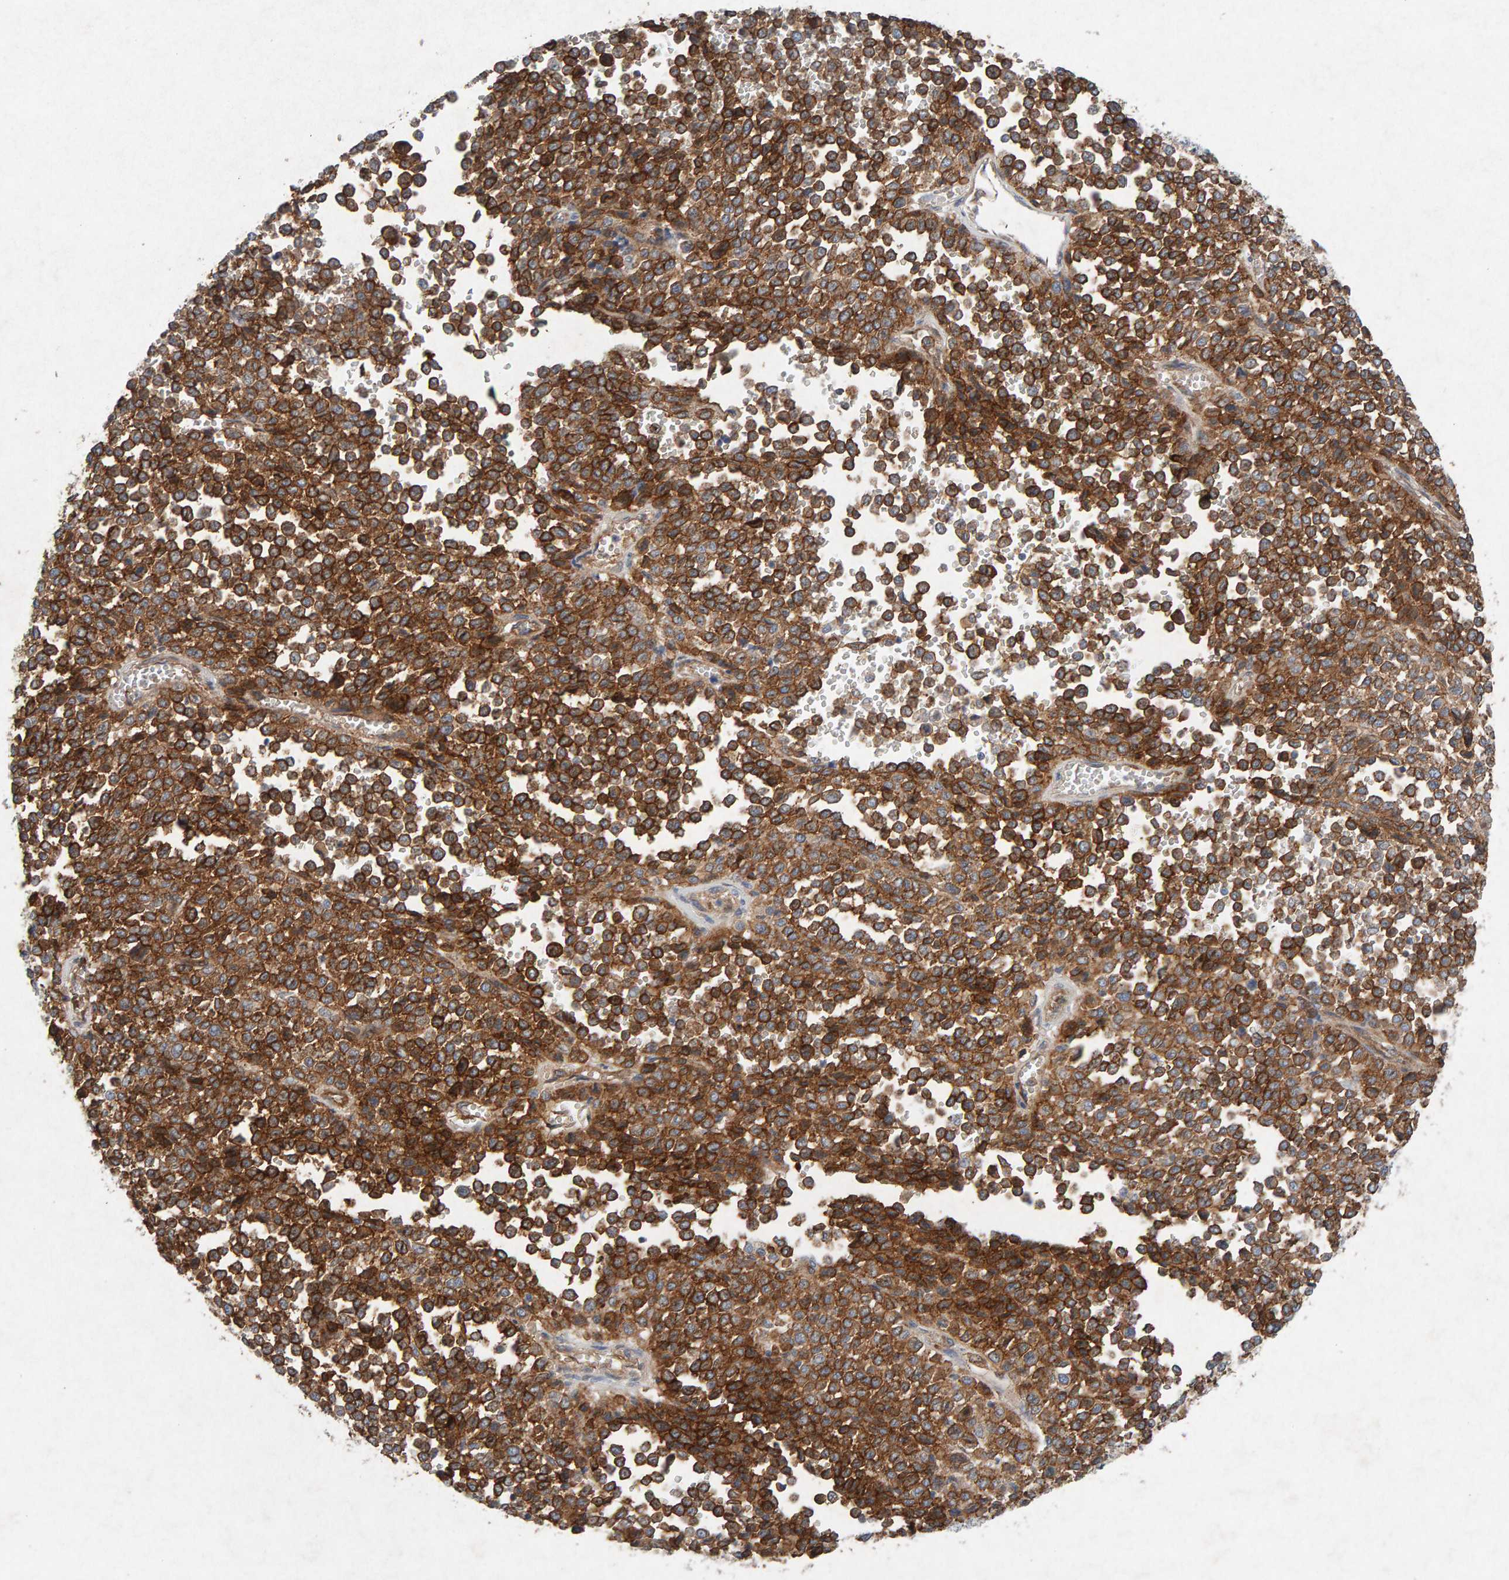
{"staining": {"intensity": "strong", "quantity": ">75%", "location": "cytoplasmic/membranous"}, "tissue": "melanoma", "cell_type": "Tumor cells", "image_type": "cancer", "snomed": [{"axis": "morphology", "description": "Malignant melanoma, Metastatic site"}, {"axis": "topography", "description": "Pancreas"}], "caption": "The image displays a brown stain indicating the presence of a protein in the cytoplasmic/membranous of tumor cells in malignant melanoma (metastatic site).", "gene": "PTPRM", "patient": {"sex": "female", "age": 30}}